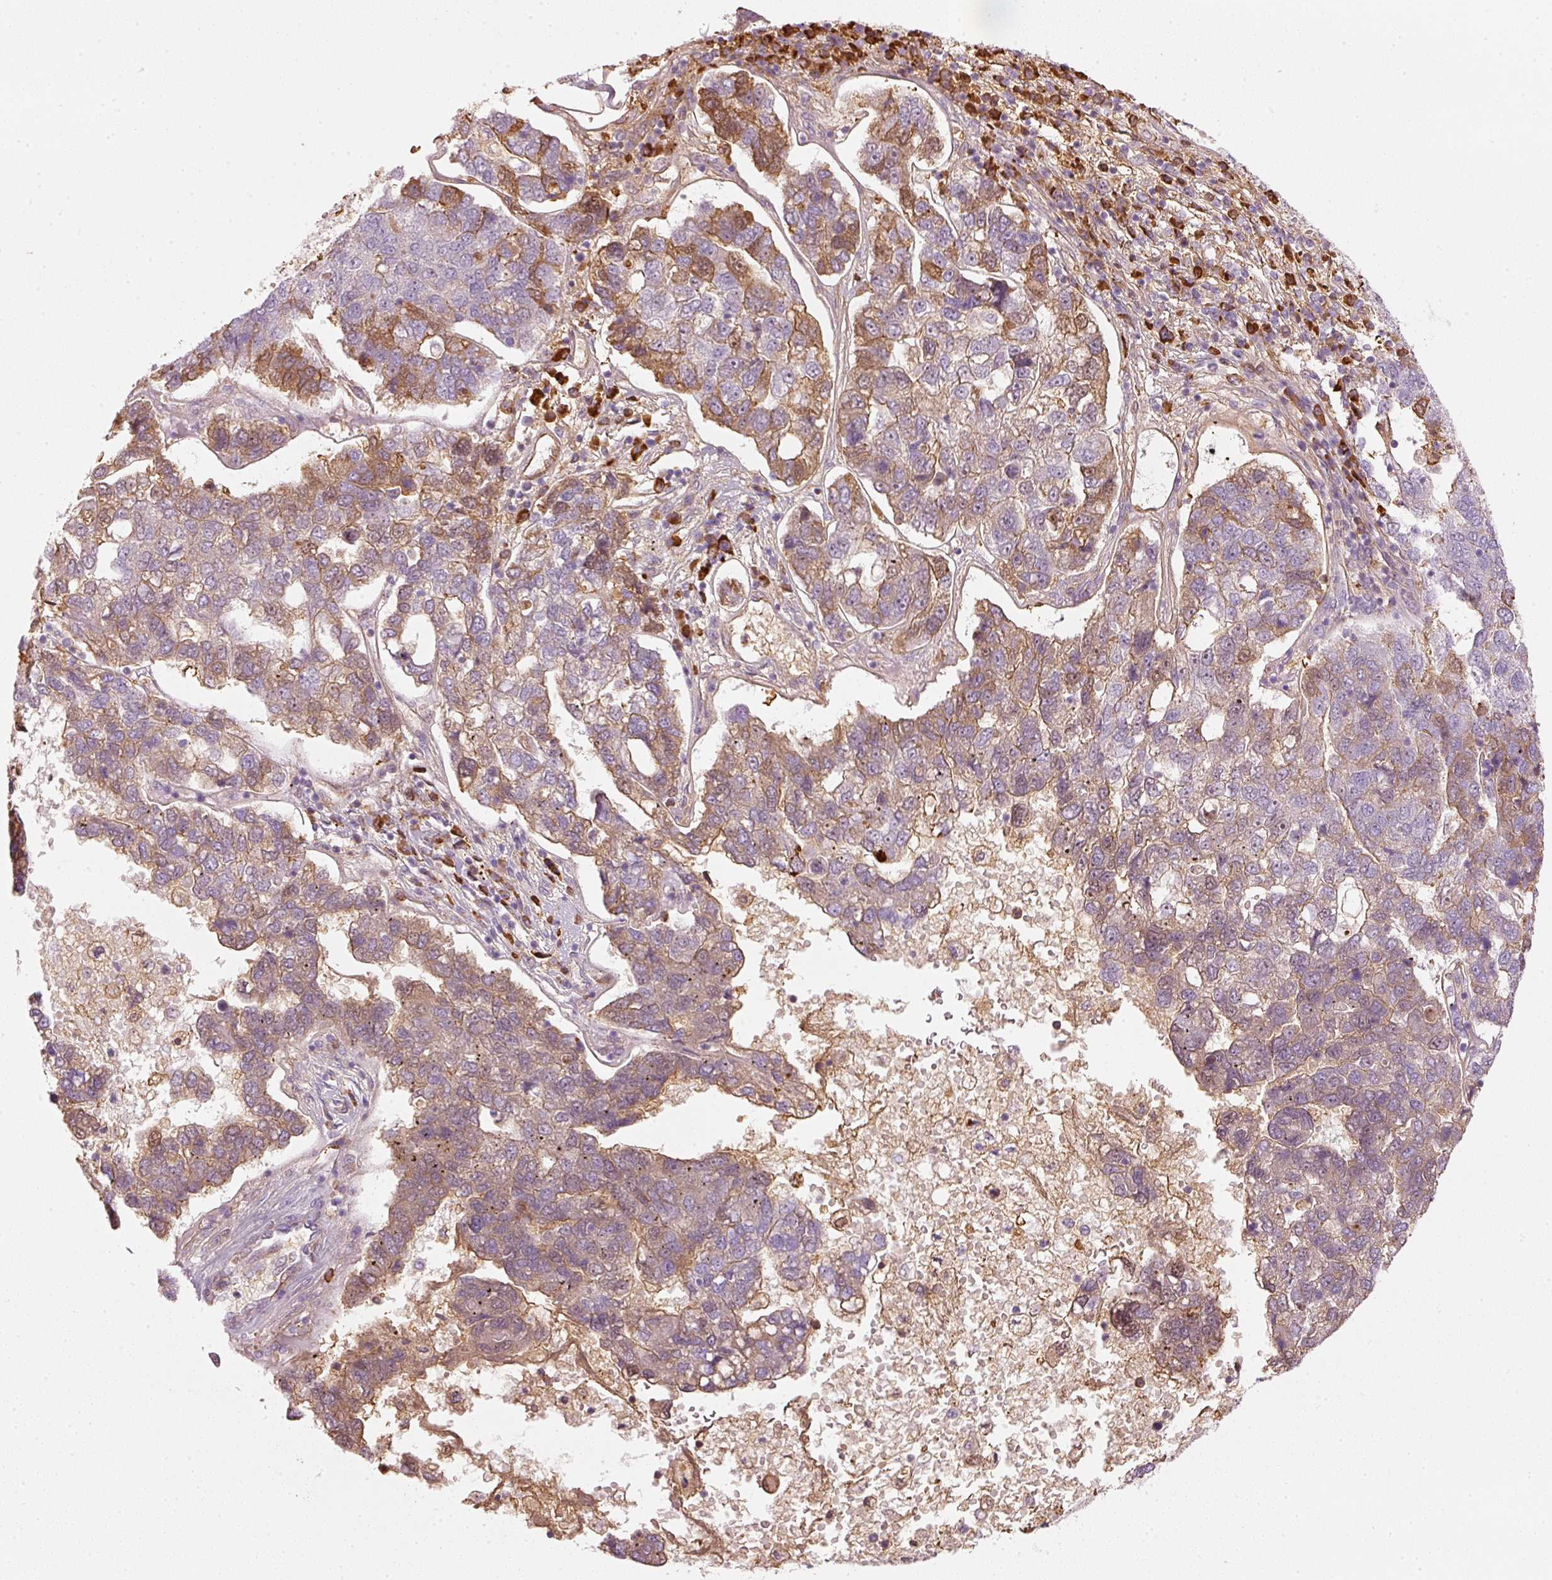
{"staining": {"intensity": "moderate", "quantity": "25%-75%", "location": "cytoplasmic/membranous"}, "tissue": "pancreatic cancer", "cell_type": "Tumor cells", "image_type": "cancer", "snomed": [{"axis": "morphology", "description": "Adenocarcinoma, NOS"}, {"axis": "topography", "description": "Pancreas"}], "caption": "Protein positivity by immunohistochemistry (IHC) exhibits moderate cytoplasmic/membranous staining in approximately 25%-75% of tumor cells in adenocarcinoma (pancreatic).", "gene": "VCAM1", "patient": {"sex": "female", "age": 61}}